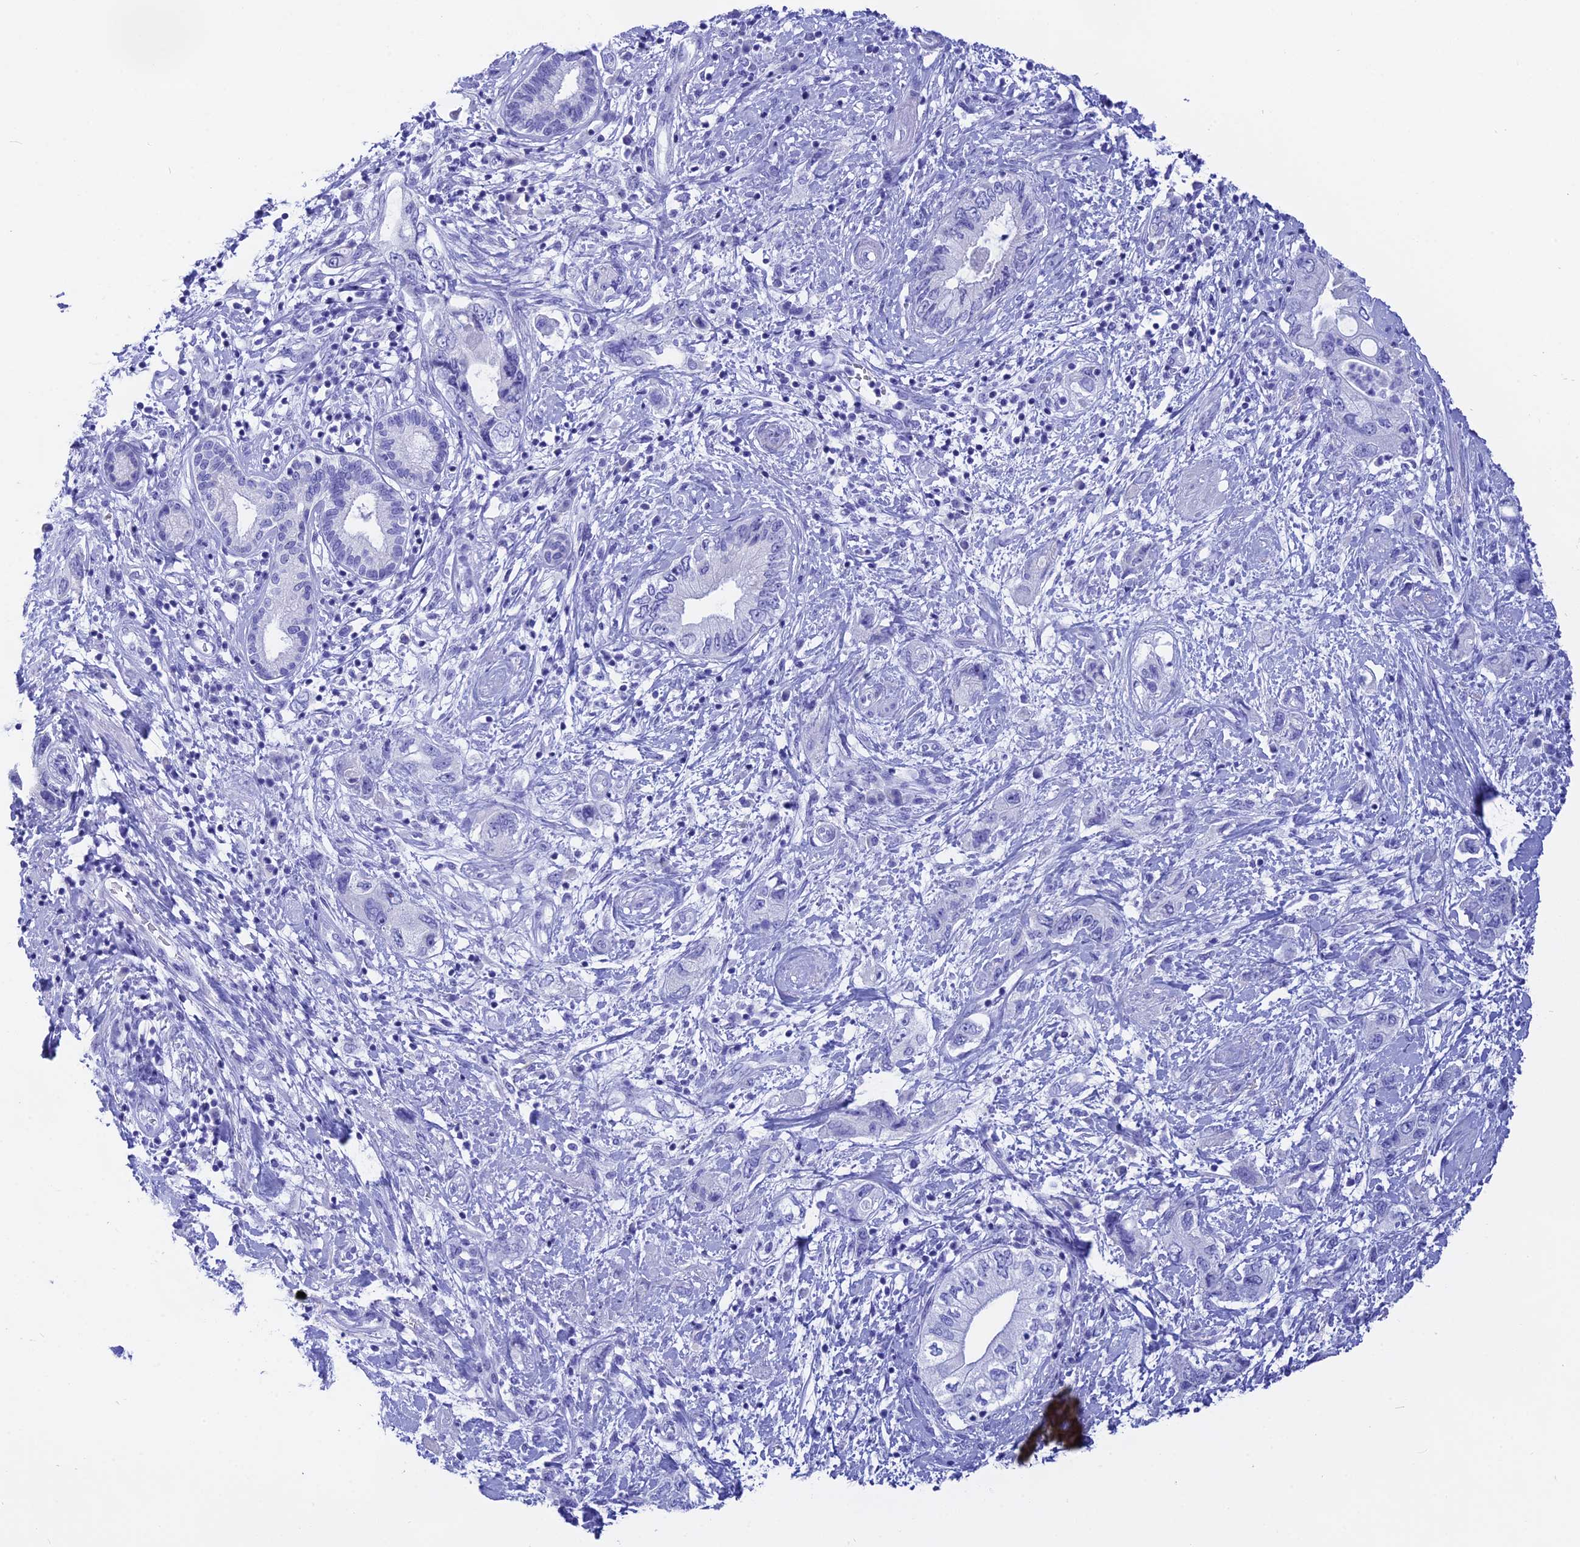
{"staining": {"intensity": "negative", "quantity": "none", "location": "none"}, "tissue": "pancreatic cancer", "cell_type": "Tumor cells", "image_type": "cancer", "snomed": [{"axis": "morphology", "description": "Adenocarcinoma, NOS"}, {"axis": "topography", "description": "Pancreas"}], "caption": "Human pancreatic cancer stained for a protein using immunohistochemistry (IHC) reveals no positivity in tumor cells.", "gene": "ISCA1", "patient": {"sex": "female", "age": 73}}